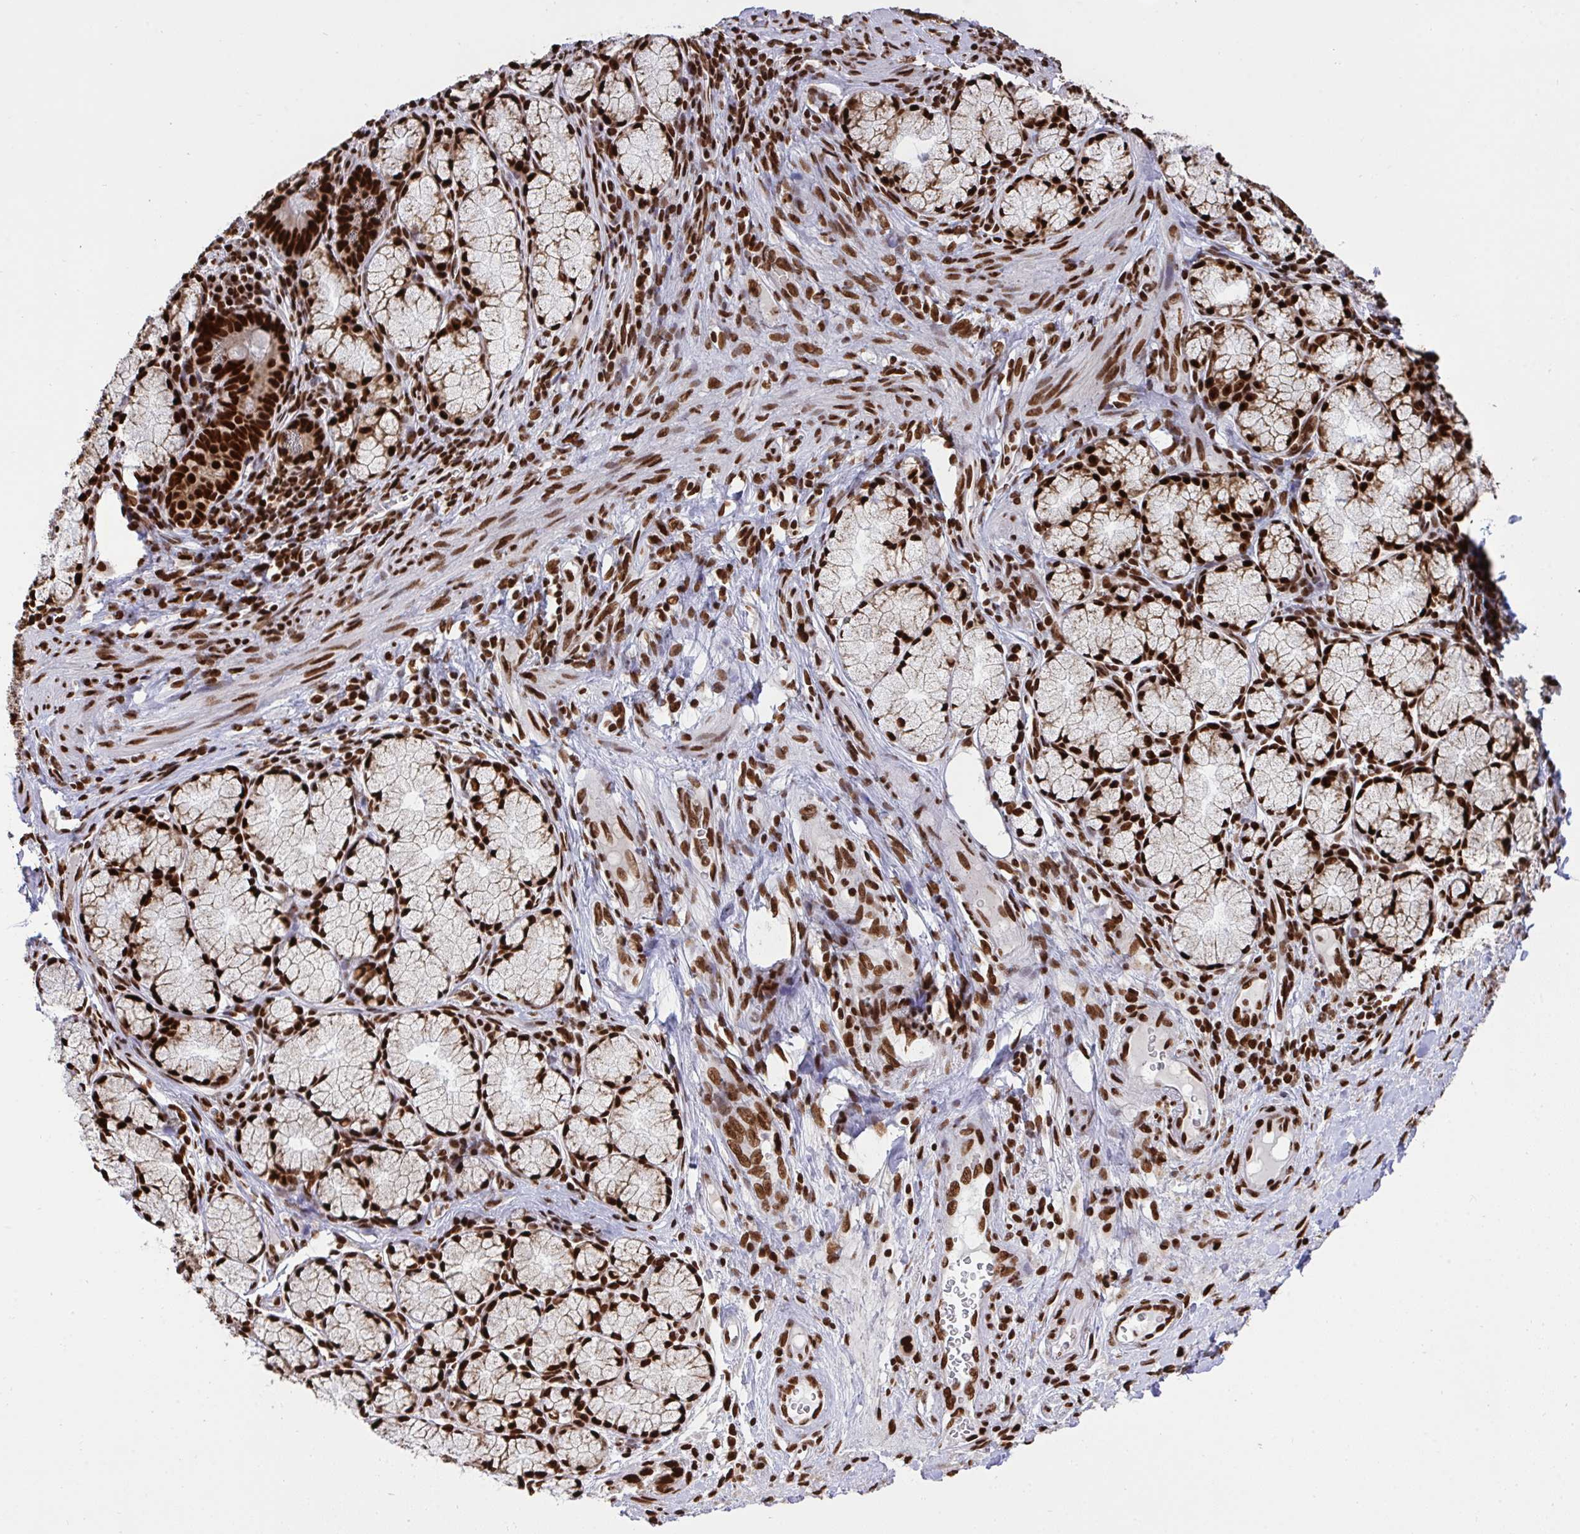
{"staining": {"intensity": "strong", "quantity": ">75%", "location": "nuclear"}, "tissue": "pancreatic cancer", "cell_type": "Tumor cells", "image_type": "cancer", "snomed": [{"axis": "morphology", "description": "Adenocarcinoma, NOS"}, {"axis": "topography", "description": "Pancreas"}], "caption": "Human pancreatic cancer stained for a protein (brown) reveals strong nuclear positive expression in approximately >75% of tumor cells.", "gene": "HNRNPL", "patient": {"sex": "male", "age": 70}}